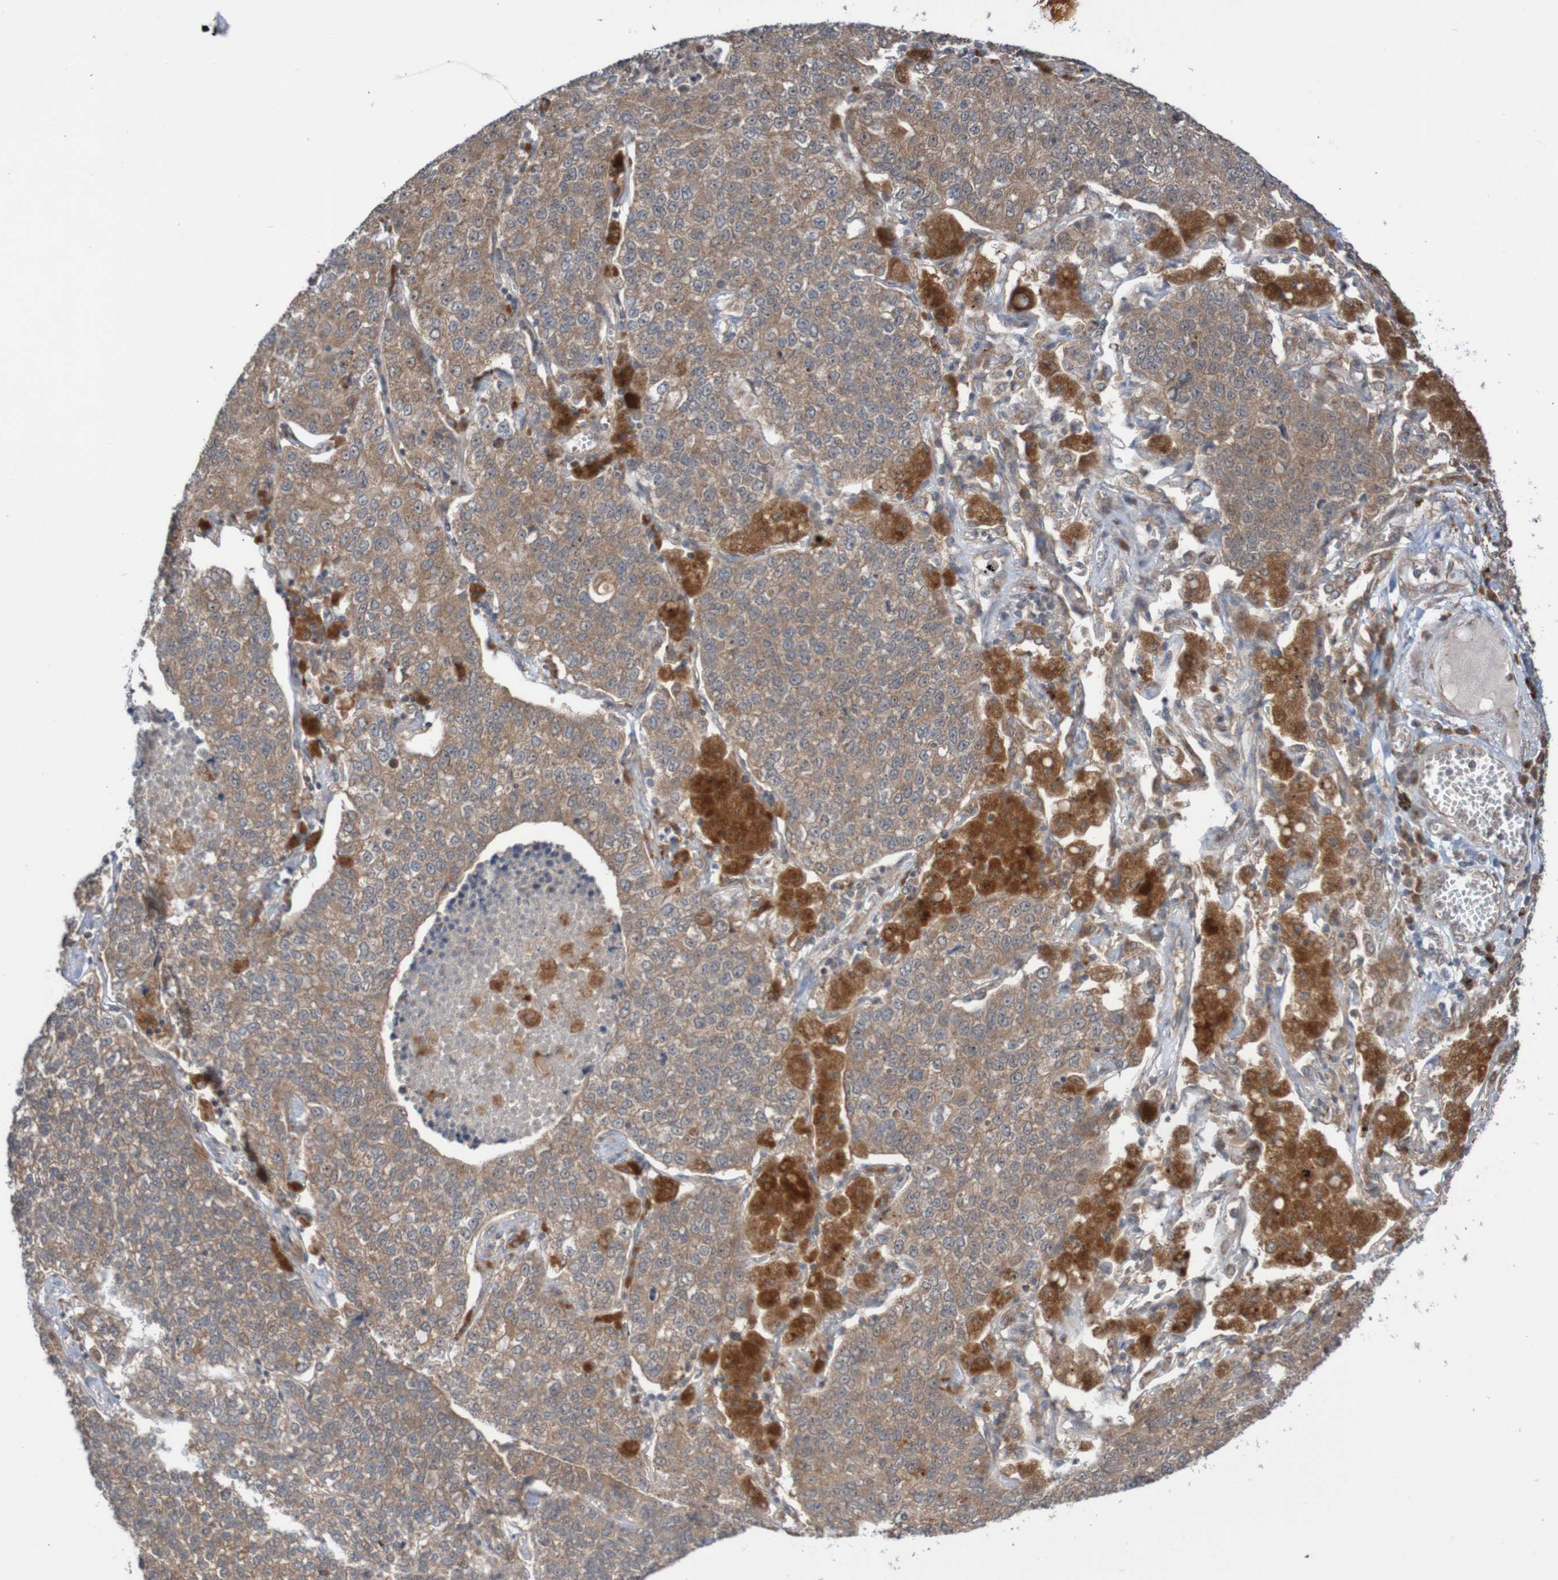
{"staining": {"intensity": "moderate", "quantity": ">75%", "location": "cytoplasmic/membranous"}, "tissue": "lung cancer", "cell_type": "Tumor cells", "image_type": "cancer", "snomed": [{"axis": "morphology", "description": "Adenocarcinoma, NOS"}, {"axis": "topography", "description": "Lung"}], "caption": "An IHC photomicrograph of tumor tissue is shown. Protein staining in brown highlights moderate cytoplasmic/membranous positivity in adenocarcinoma (lung) within tumor cells.", "gene": "PHPT1", "patient": {"sex": "male", "age": 49}}